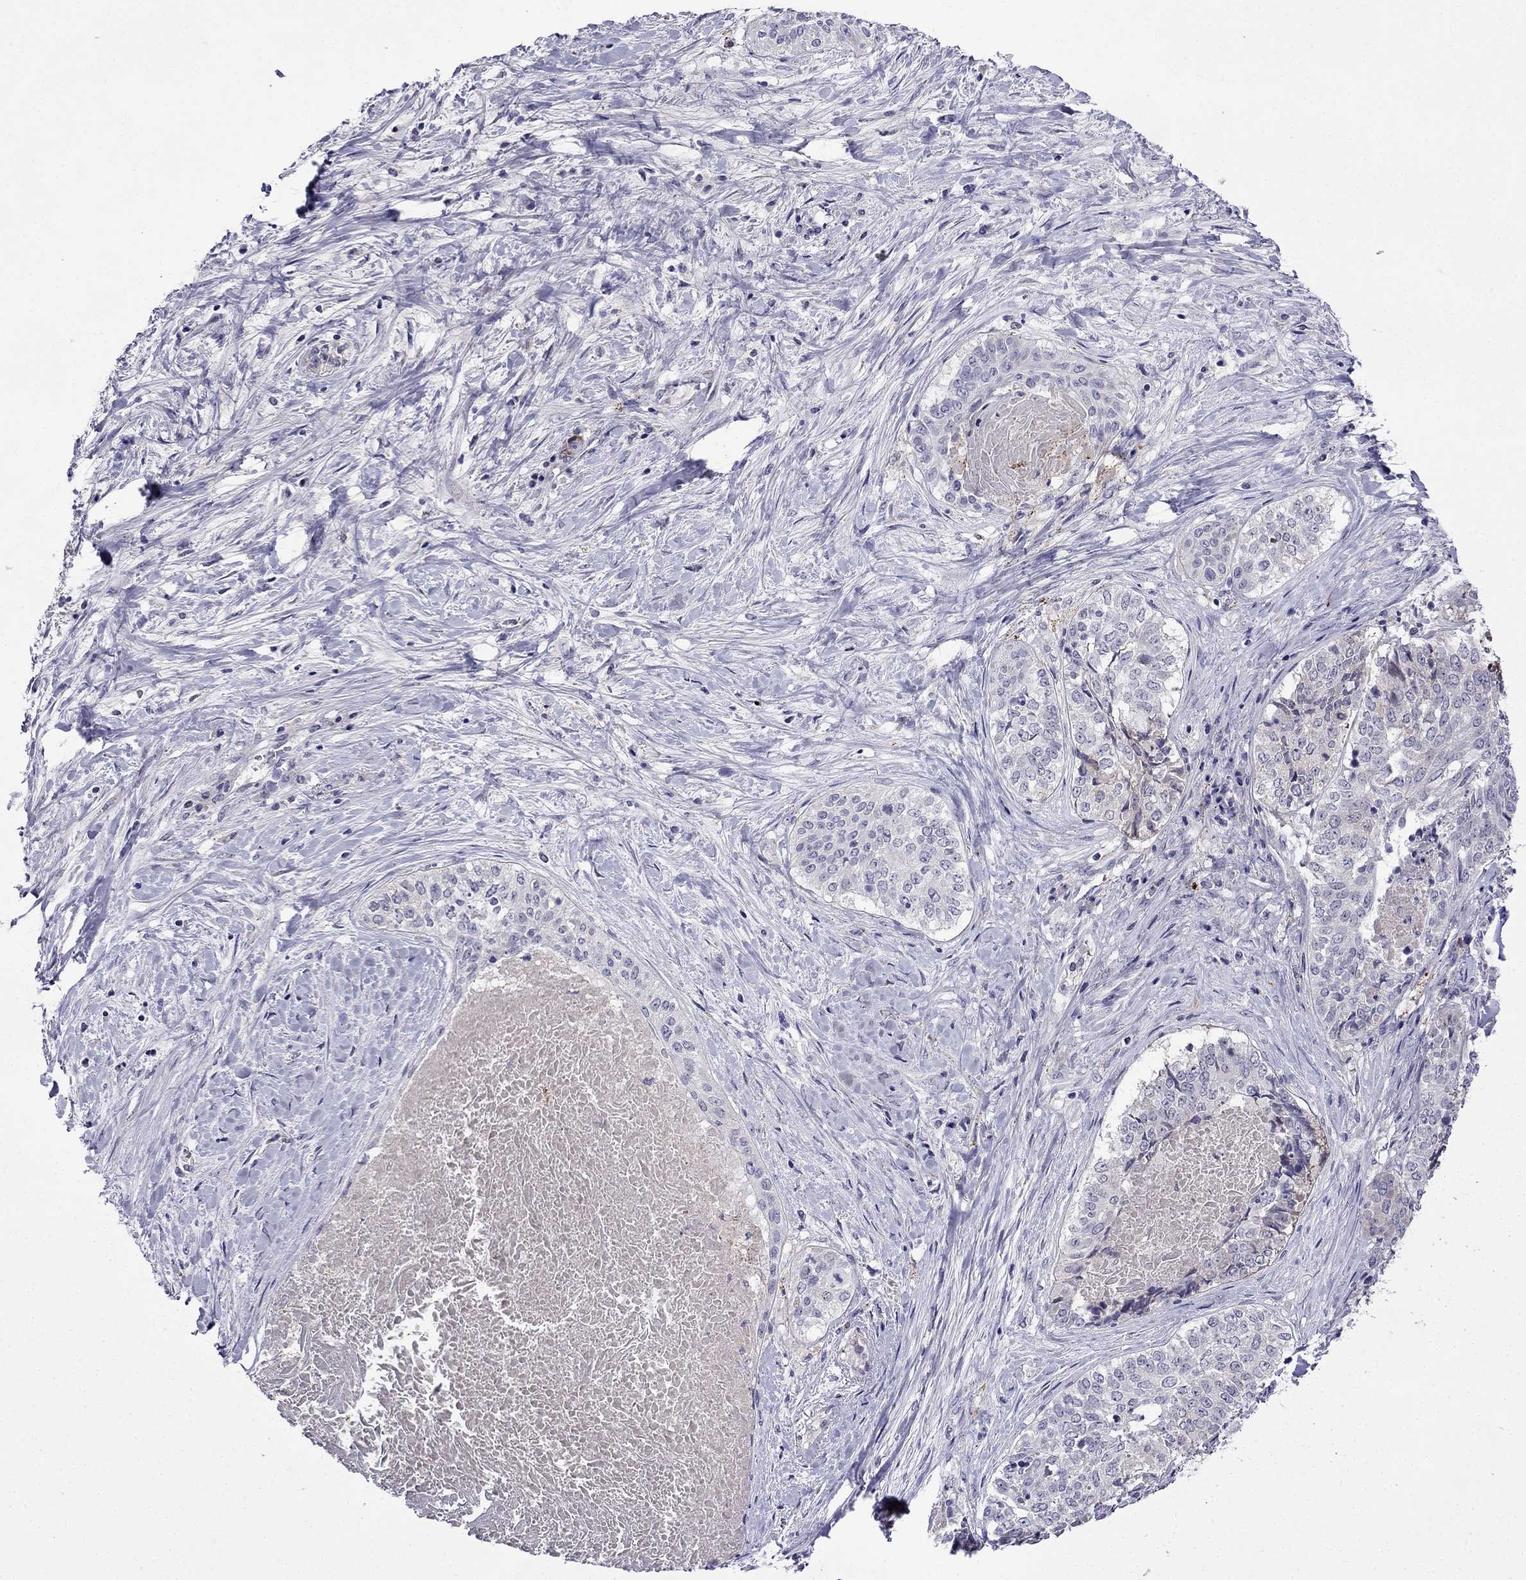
{"staining": {"intensity": "negative", "quantity": "none", "location": "none"}, "tissue": "lung cancer", "cell_type": "Tumor cells", "image_type": "cancer", "snomed": [{"axis": "morphology", "description": "Squamous cell carcinoma, NOS"}, {"axis": "topography", "description": "Lung"}], "caption": "A photomicrograph of lung cancer (squamous cell carcinoma) stained for a protein exhibits no brown staining in tumor cells.", "gene": "PI16", "patient": {"sex": "male", "age": 64}}